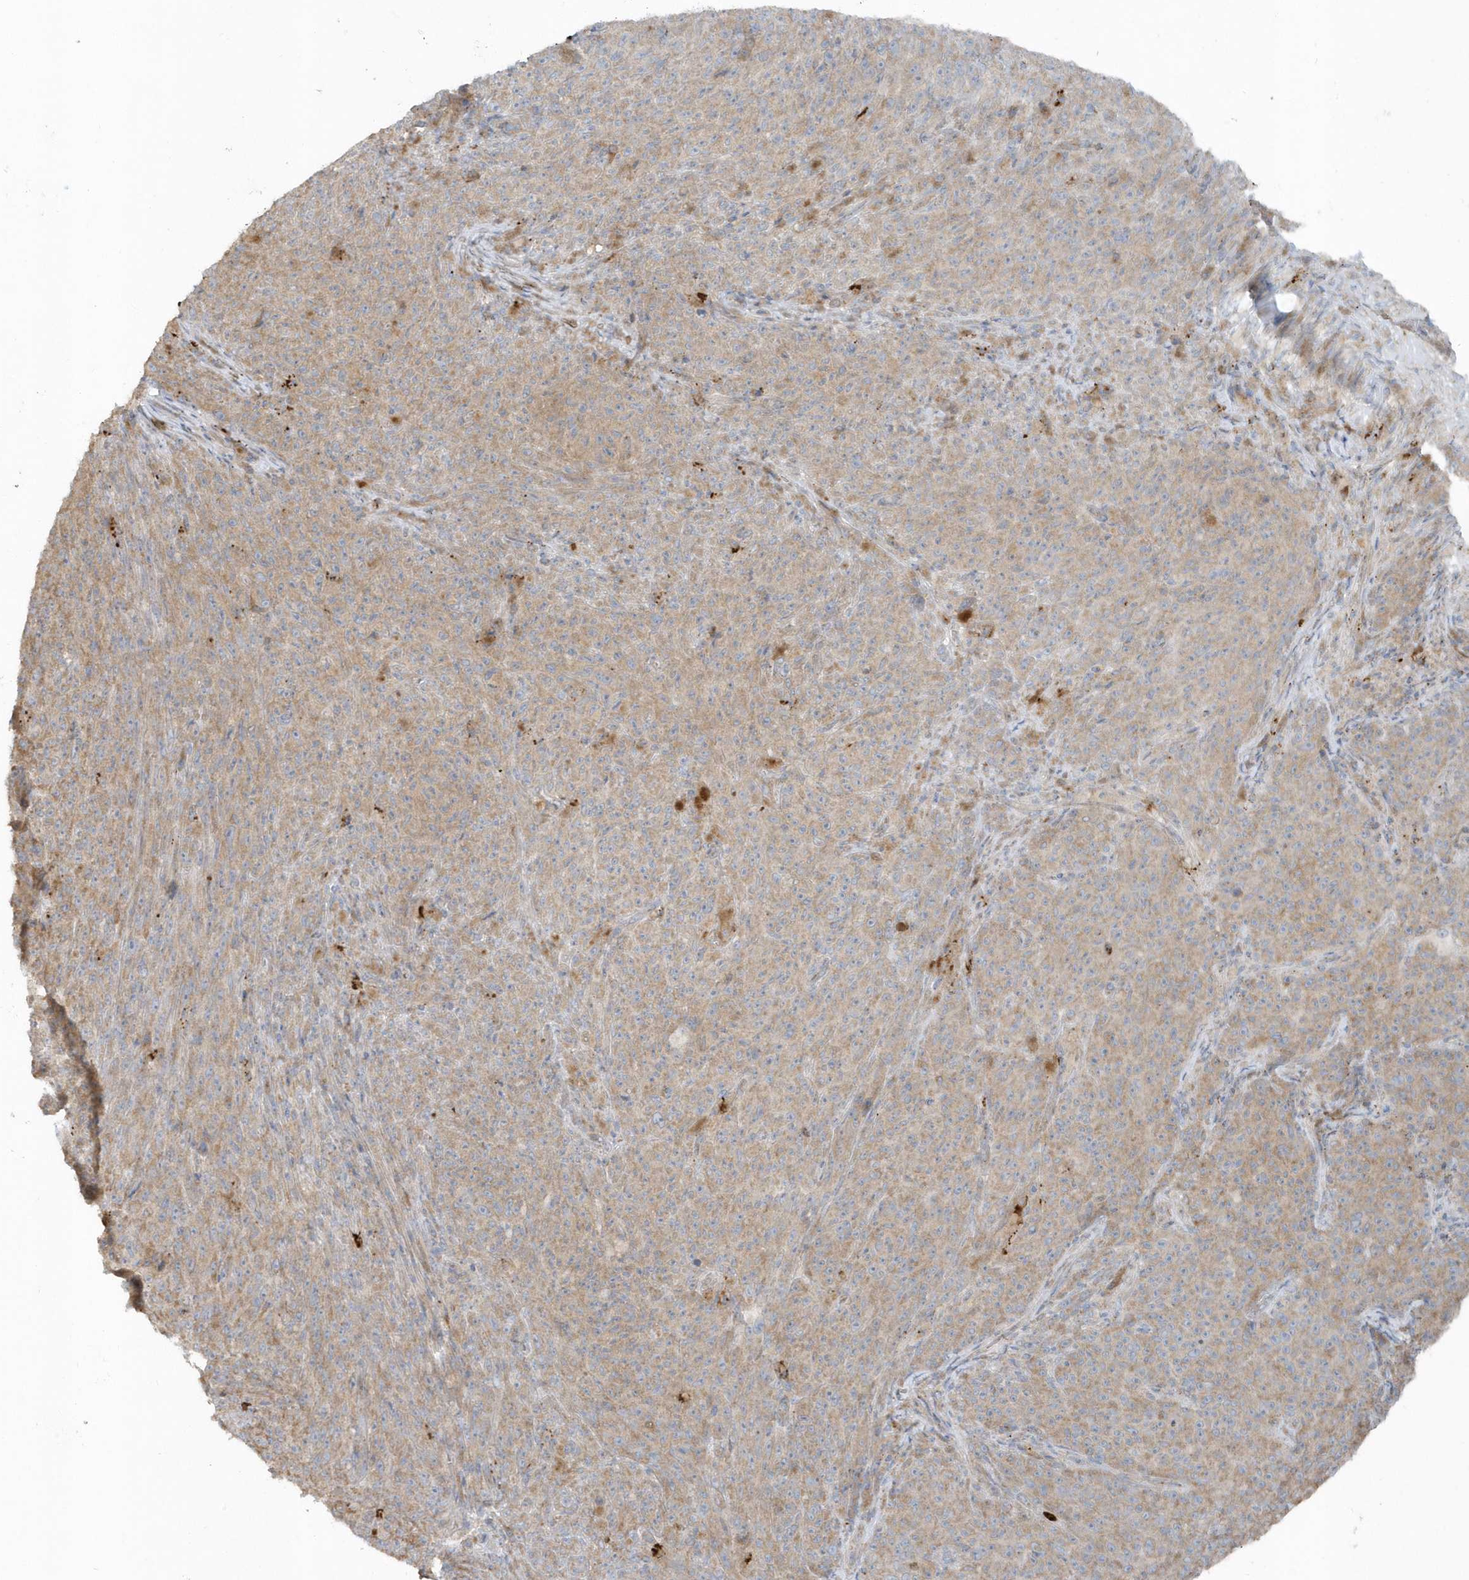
{"staining": {"intensity": "weak", "quantity": ">75%", "location": "cytoplasmic/membranous"}, "tissue": "melanoma", "cell_type": "Tumor cells", "image_type": "cancer", "snomed": [{"axis": "morphology", "description": "Malignant melanoma, NOS"}, {"axis": "topography", "description": "Skin"}], "caption": "Melanoma stained with a protein marker displays weak staining in tumor cells.", "gene": "SLC38A2", "patient": {"sex": "female", "age": 82}}